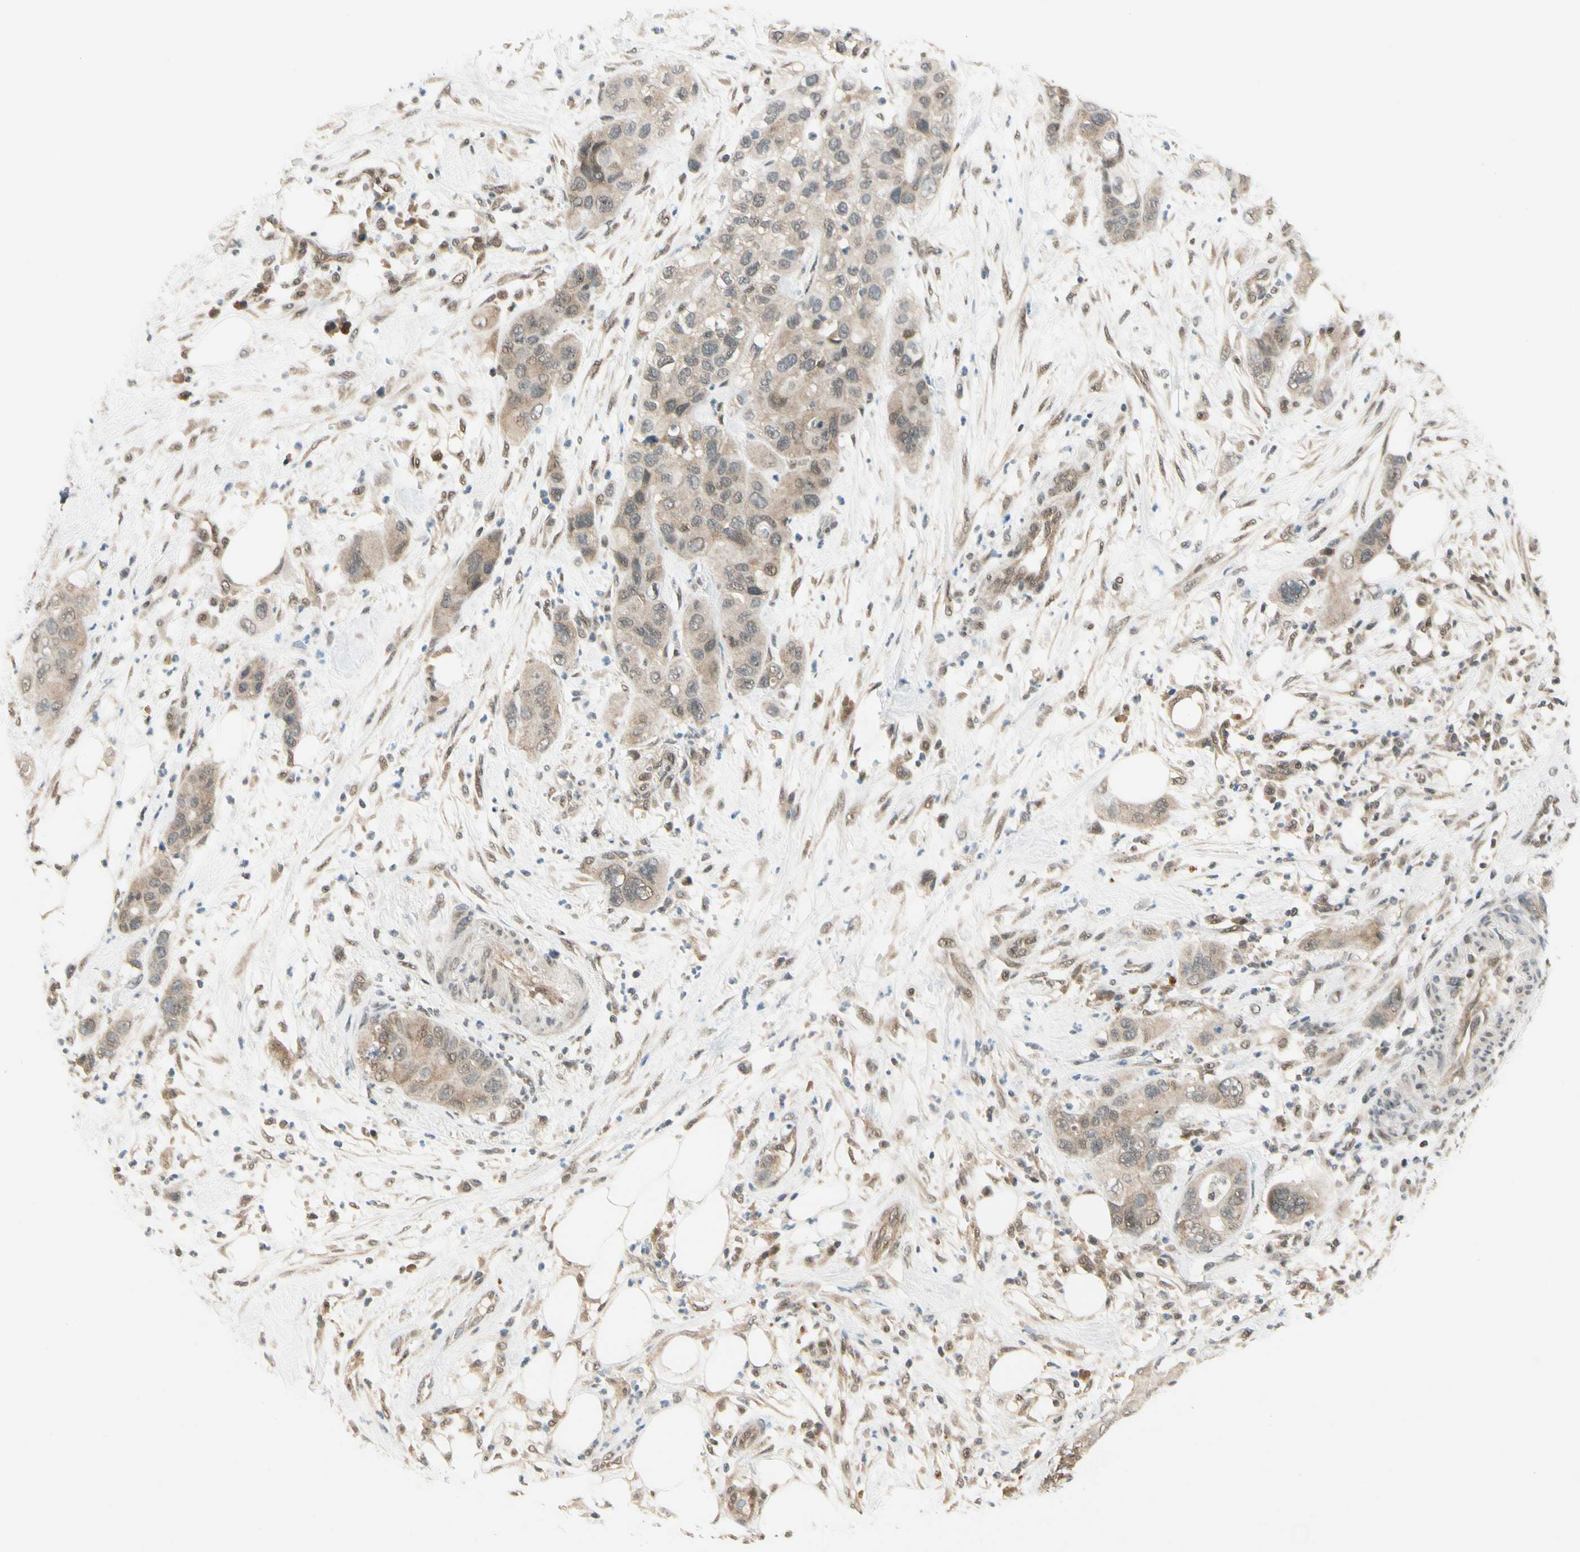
{"staining": {"intensity": "weak", "quantity": ">75%", "location": "cytoplasmic/membranous,nuclear"}, "tissue": "pancreatic cancer", "cell_type": "Tumor cells", "image_type": "cancer", "snomed": [{"axis": "morphology", "description": "Adenocarcinoma, NOS"}, {"axis": "topography", "description": "Pancreas"}], "caption": "Weak cytoplasmic/membranous and nuclear expression for a protein is appreciated in approximately >75% of tumor cells of pancreatic adenocarcinoma using IHC.", "gene": "ZSCAN12", "patient": {"sex": "female", "age": 71}}